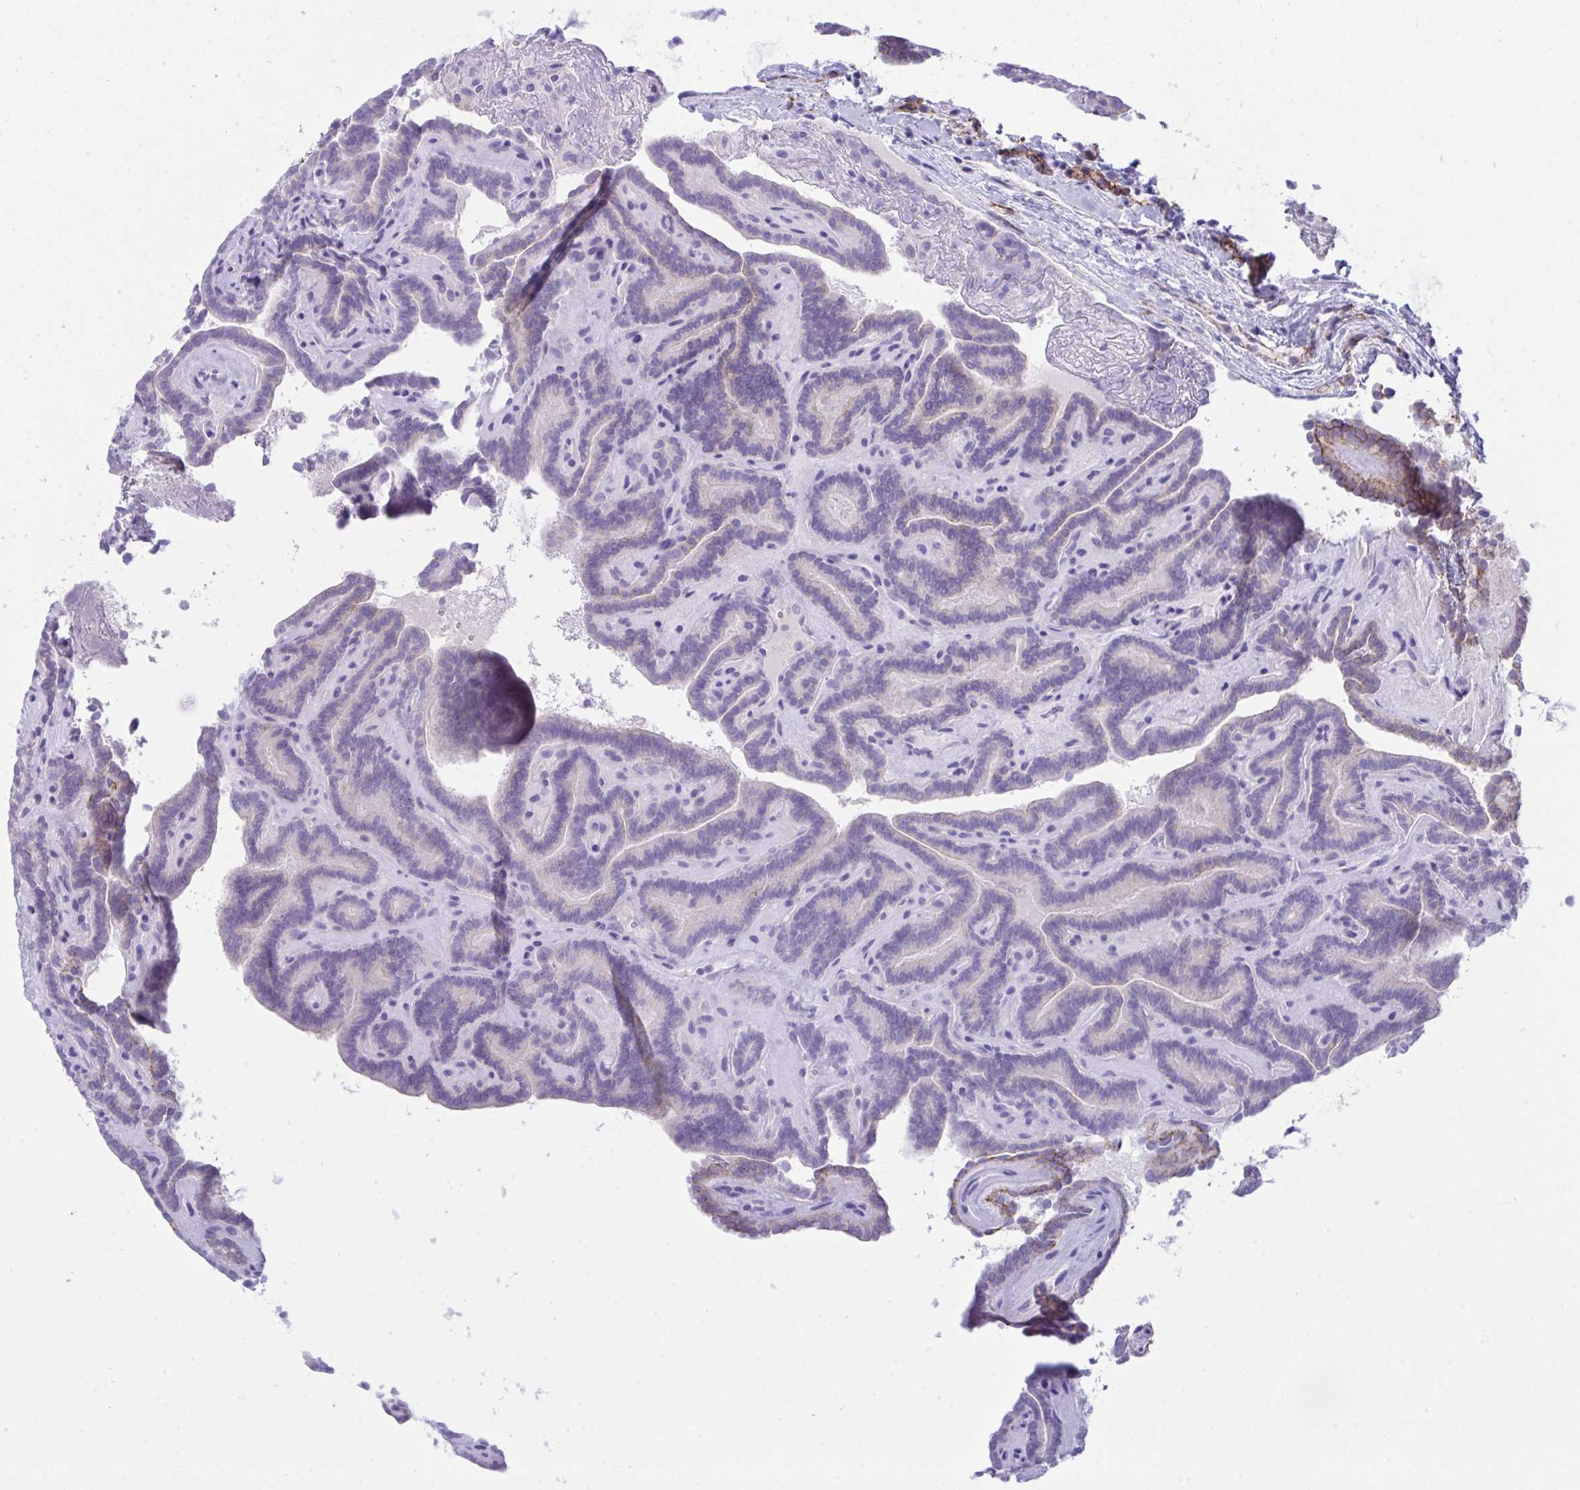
{"staining": {"intensity": "weak", "quantity": "<25%", "location": "cytoplasmic/membranous"}, "tissue": "thyroid cancer", "cell_type": "Tumor cells", "image_type": "cancer", "snomed": [{"axis": "morphology", "description": "Papillary adenocarcinoma, NOS"}, {"axis": "topography", "description": "Thyroid gland"}], "caption": "A micrograph of human thyroid cancer (papillary adenocarcinoma) is negative for staining in tumor cells.", "gene": "GLB1L2", "patient": {"sex": "female", "age": 21}}